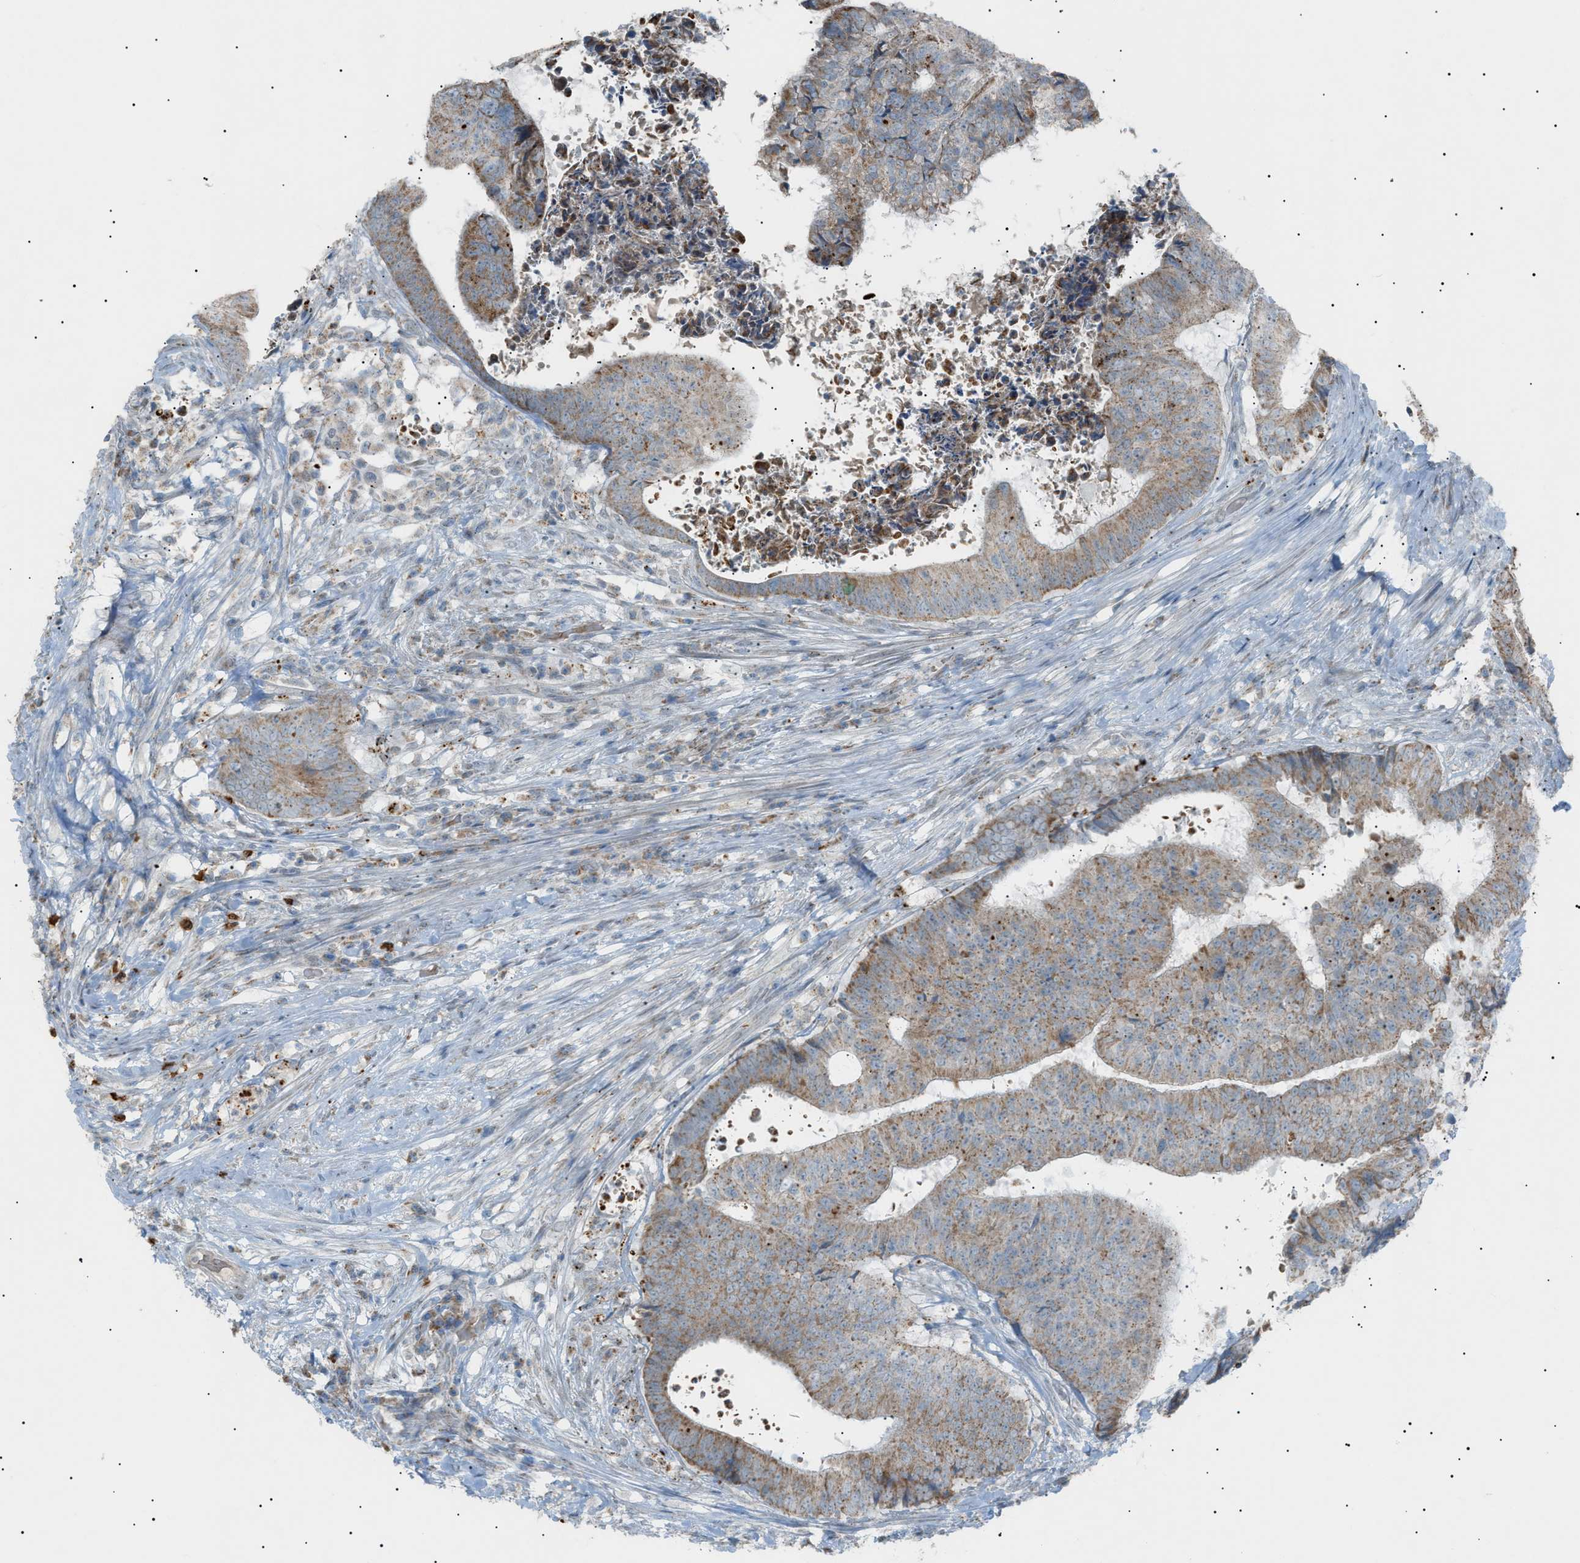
{"staining": {"intensity": "moderate", "quantity": ">75%", "location": "cytoplasmic/membranous"}, "tissue": "colorectal cancer", "cell_type": "Tumor cells", "image_type": "cancer", "snomed": [{"axis": "morphology", "description": "Adenocarcinoma, NOS"}, {"axis": "topography", "description": "Rectum"}], "caption": "Immunohistochemical staining of human colorectal cancer exhibits moderate cytoplasmic/membranous protein positivity in approximately >75% of tumor cells.", "gene": "ZNF516", "patient": {"sex": "male", "age": 72}}